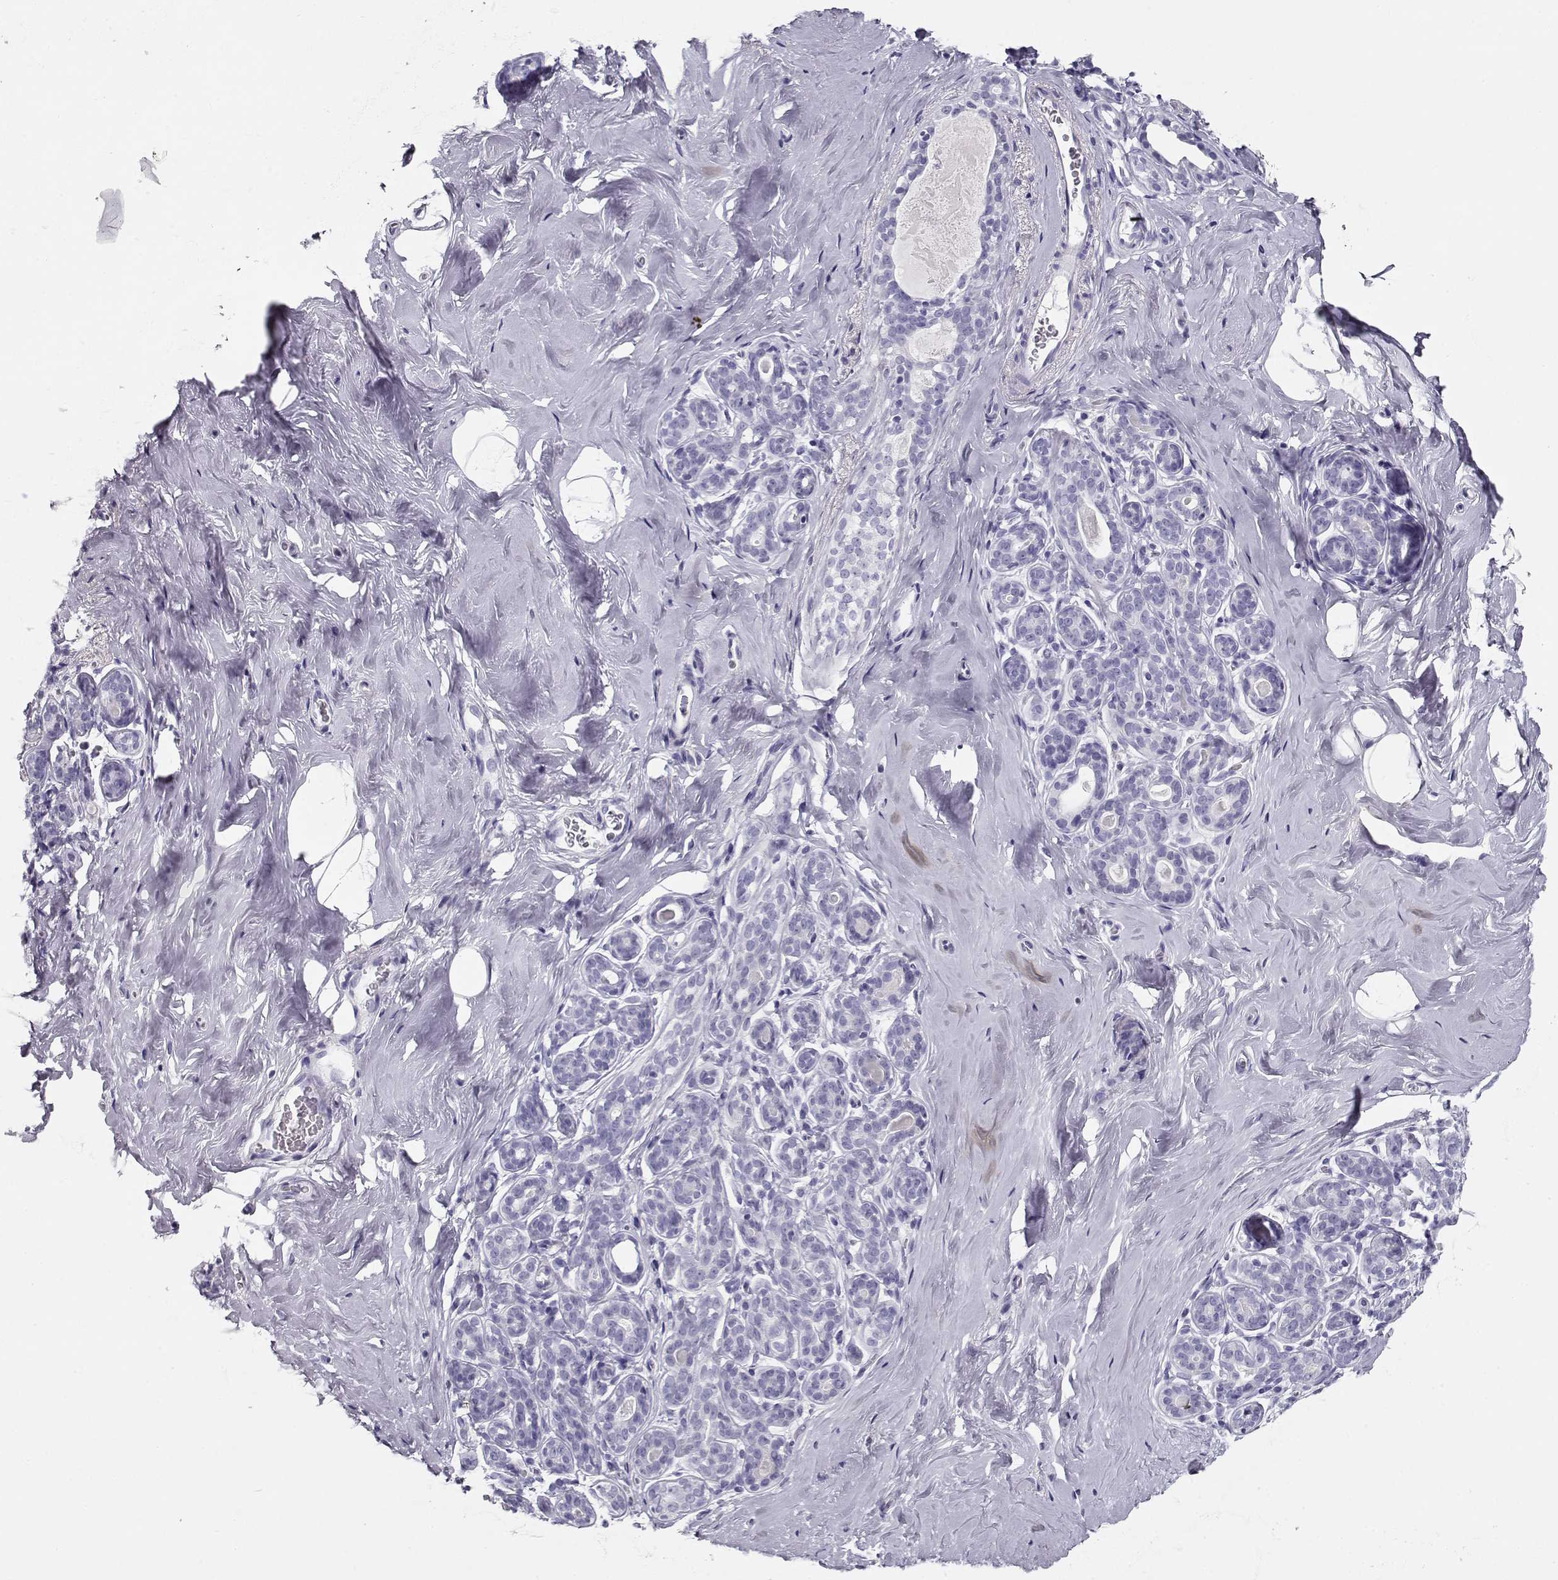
{"staining": {"intensity": "negative", "quantity": "none", "location": "none"}, "tissue": "breast", "cell_type": "Adipocytes", "image_type": "normal", "snomed": [{"axis": "morphology", "description": "Normal tissue, NOS"}, {"axis": "topography", "description": "Skin"}, {"axis": "topography", "description": "Breast"}], "caption": "DAB (3,3'-diaminobenzidine) immunohistochemical staining of normal breast displays no significant positivity in adipocytes.", "gene": "MAGEC1", "patient": {"sex": "female", "age": 43}}